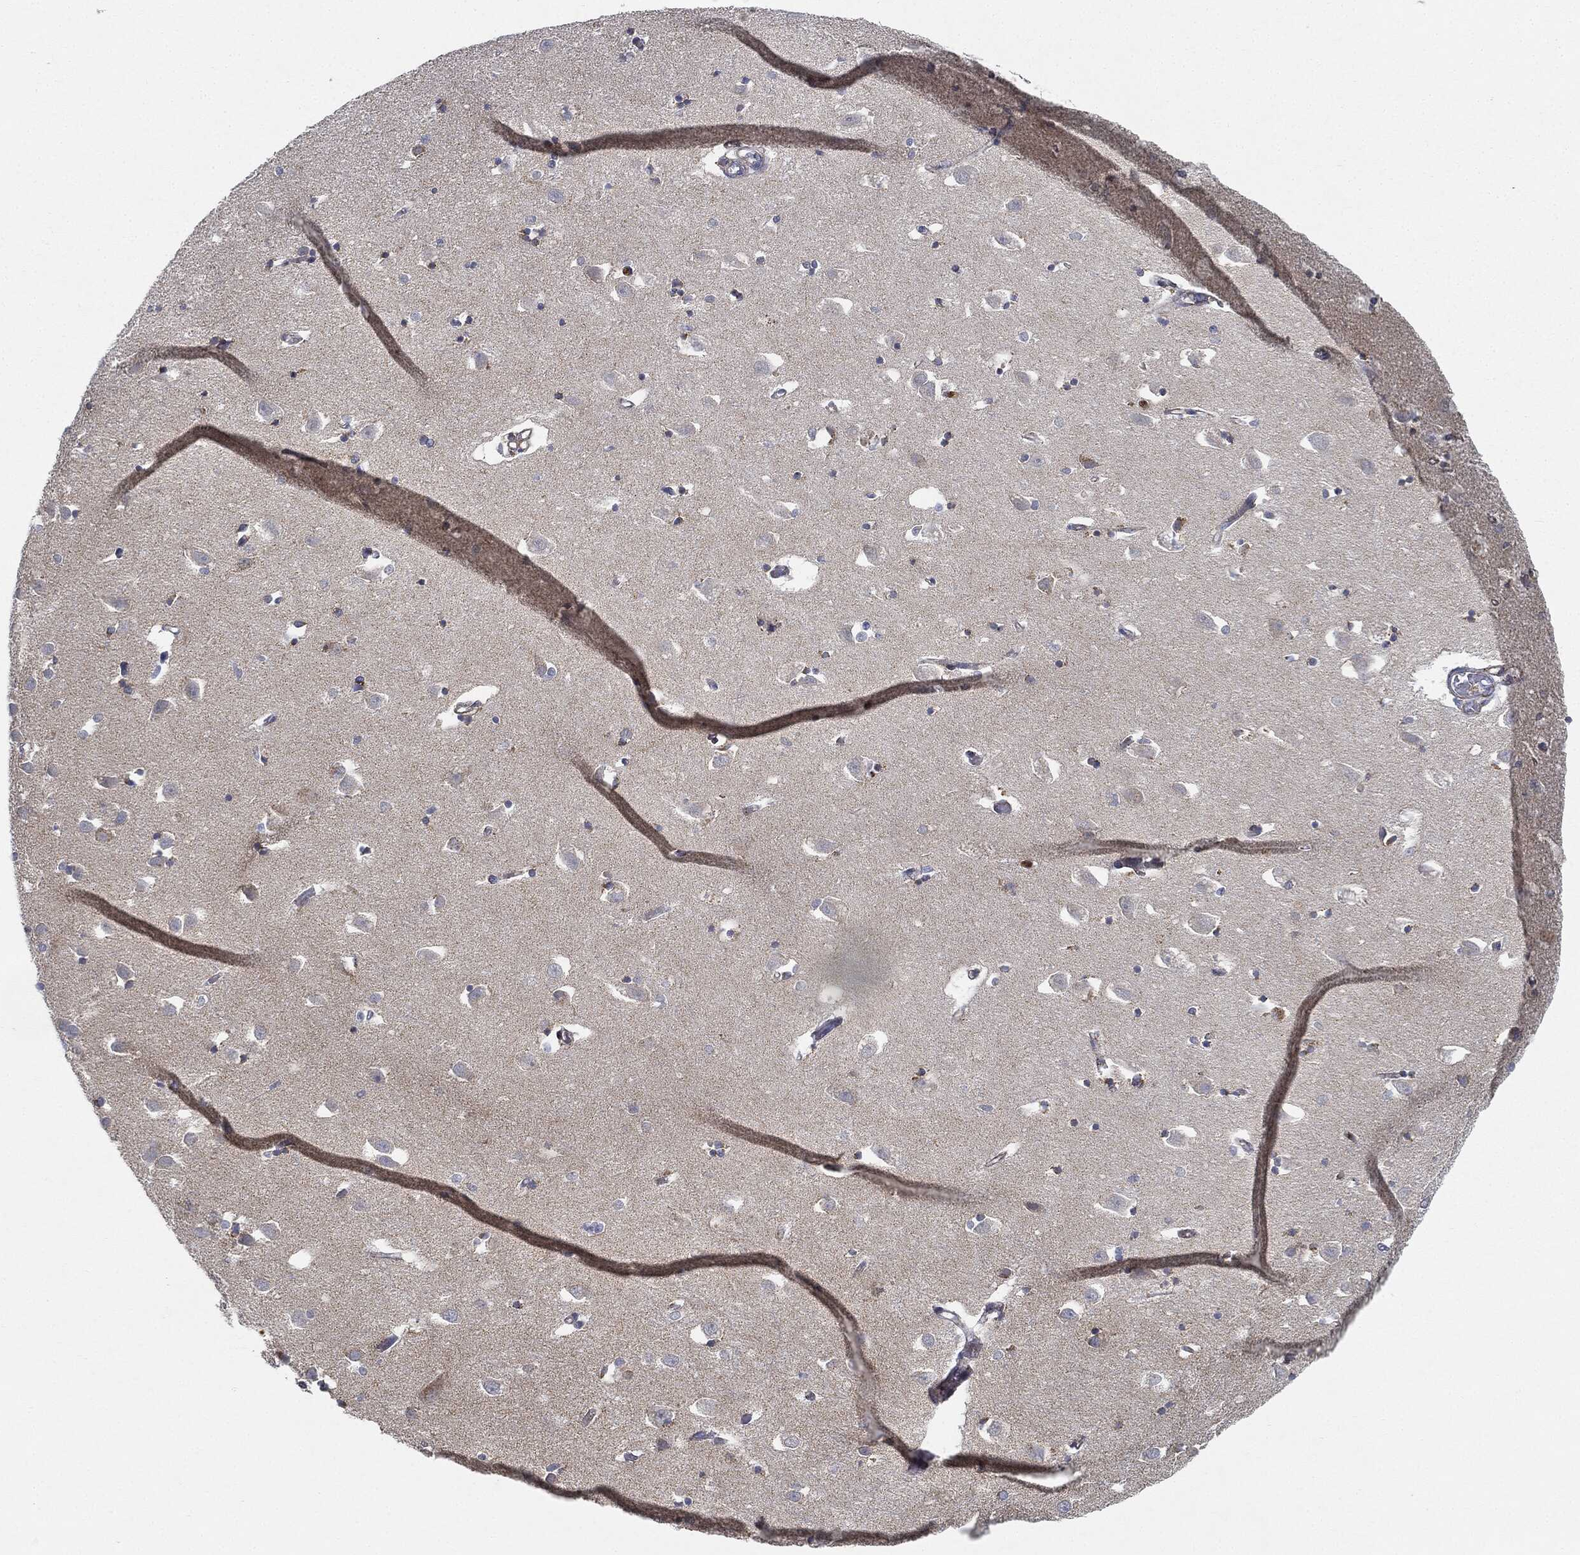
{"staining": {"intensity": "moderate", "quantity": "<25%", "location": "cytoplasmic/membranous"}, "tissue": "hippocampus", "cell_type": "Glial cells", "image_type": "normal", "snomed": [{"axis": "morphology", "description": "Normal tissue, NOS"}, {"axis": "topography", "description": "Lateral ventricle wall"}, {"axis": "topography", "description": "Hippocampus"}], "caption": "Immunohistochemistry (IHC) of normal human hippocampus exhibits low levels of moderate cytoplasmic/membranous staining in about <25% of glial cells. (IHC, brightfield microscopy, high magnification).", "gene": "CAPN15", "patient": {"sex": "female", "age": 63}}